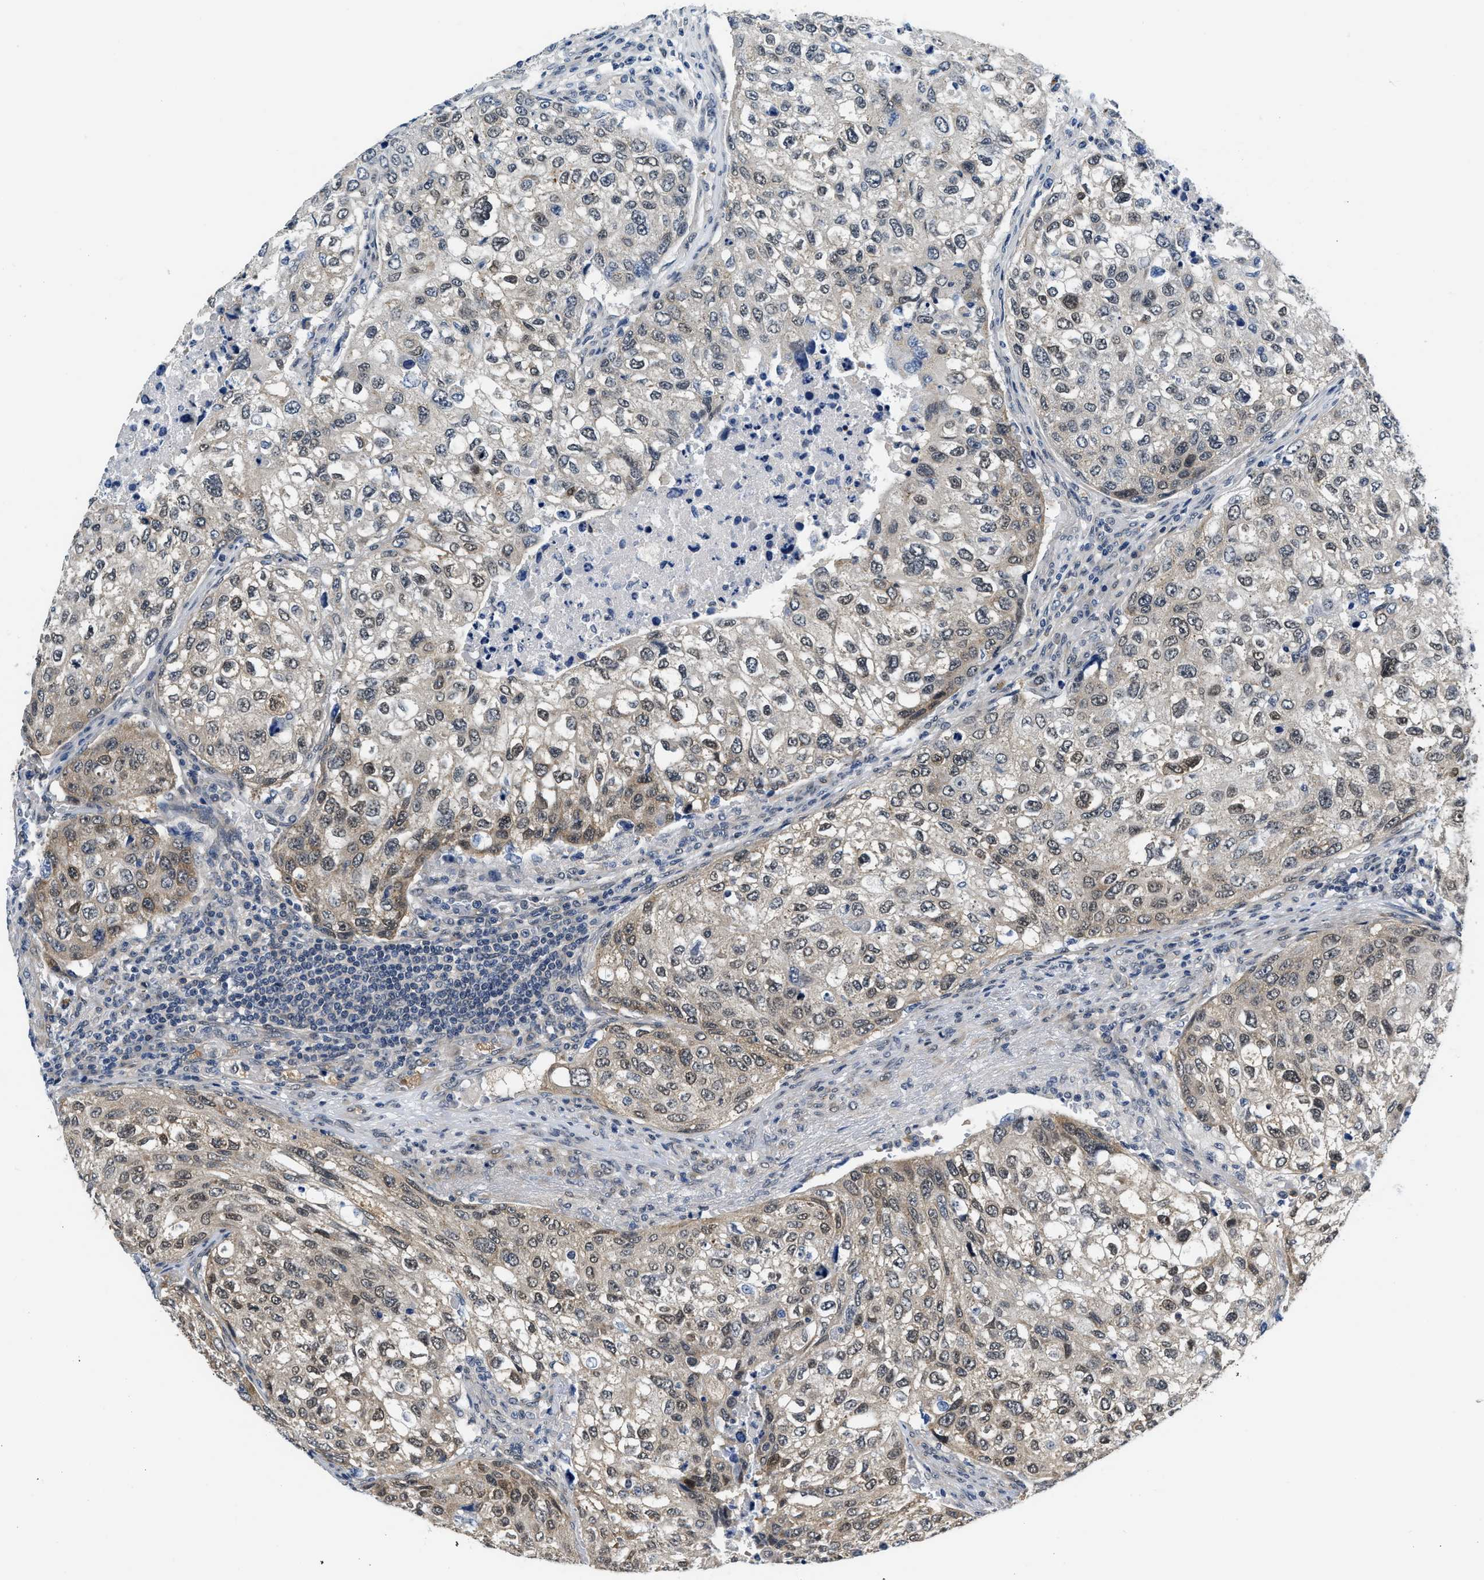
{"staining": {"intensity": "moderate", "quantity": "25%-75%", "location": "nuclear"}, "tissue": "urothelial cancer", "cell_type": "Tumor cells", "image_type": "cancer", "snomed": [{"axis": "morphology", "description": "Urothelial carcinoma, High grade"}, {"axis": "topography", "description": "Lymph node"}, {"axis": "topography", "description": "Urinary bladder"}], "caption": "Brown immunohistochemical staining in human urothelial cancer demonstrates moderate nuclear positivity in approximately 25%-75% of tumor cells. Using DAB (brown) and hematoxylin (blue) stains, captured at high magnification using brightfield microscopy.", "gene": "SMAD4", "patient": {"sex": "male", "age": 51}}